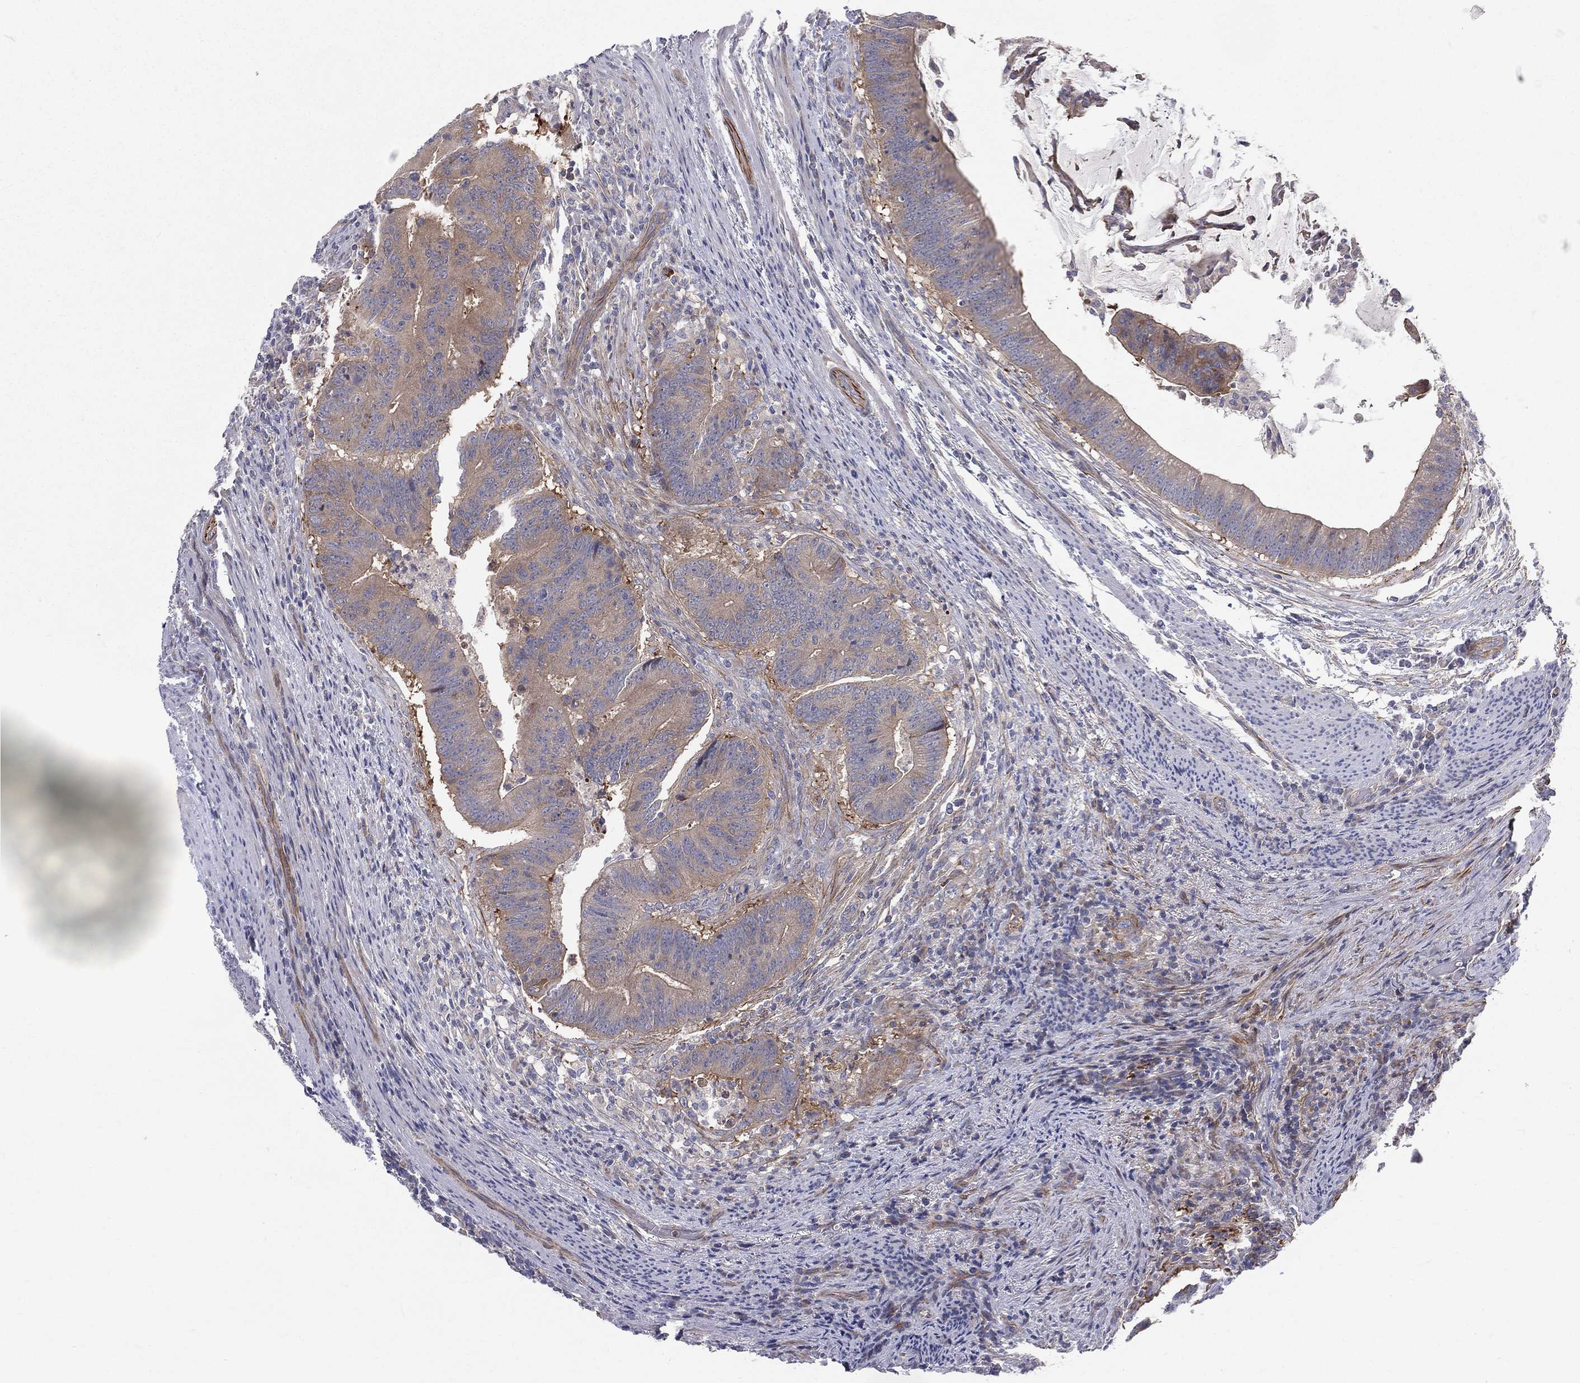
{"staining": {"intensity": "moderate", "quantity": ">75%", "location": "cytoplasmic/membranous"}, "tissue": "colorectal cancer", "cell_type": "Tumor cells", "image_type": "cancer", "snomed": [{"axis": "morphology", "description": "Adenocarcinoma, NOS"}, {"axis": "topography", "description": "Colon"}], "caption": "Tumor cells reveal medium levels of moderate cytoplasmic/membranous staining in approximately >75% of cells in human colorectal cancer (adenocarcinoma). The protein is shown in brown color, while the nuclei are stained blue.", "gene": "POMZP3", "patient": {"sex": "female", "age": 87}}